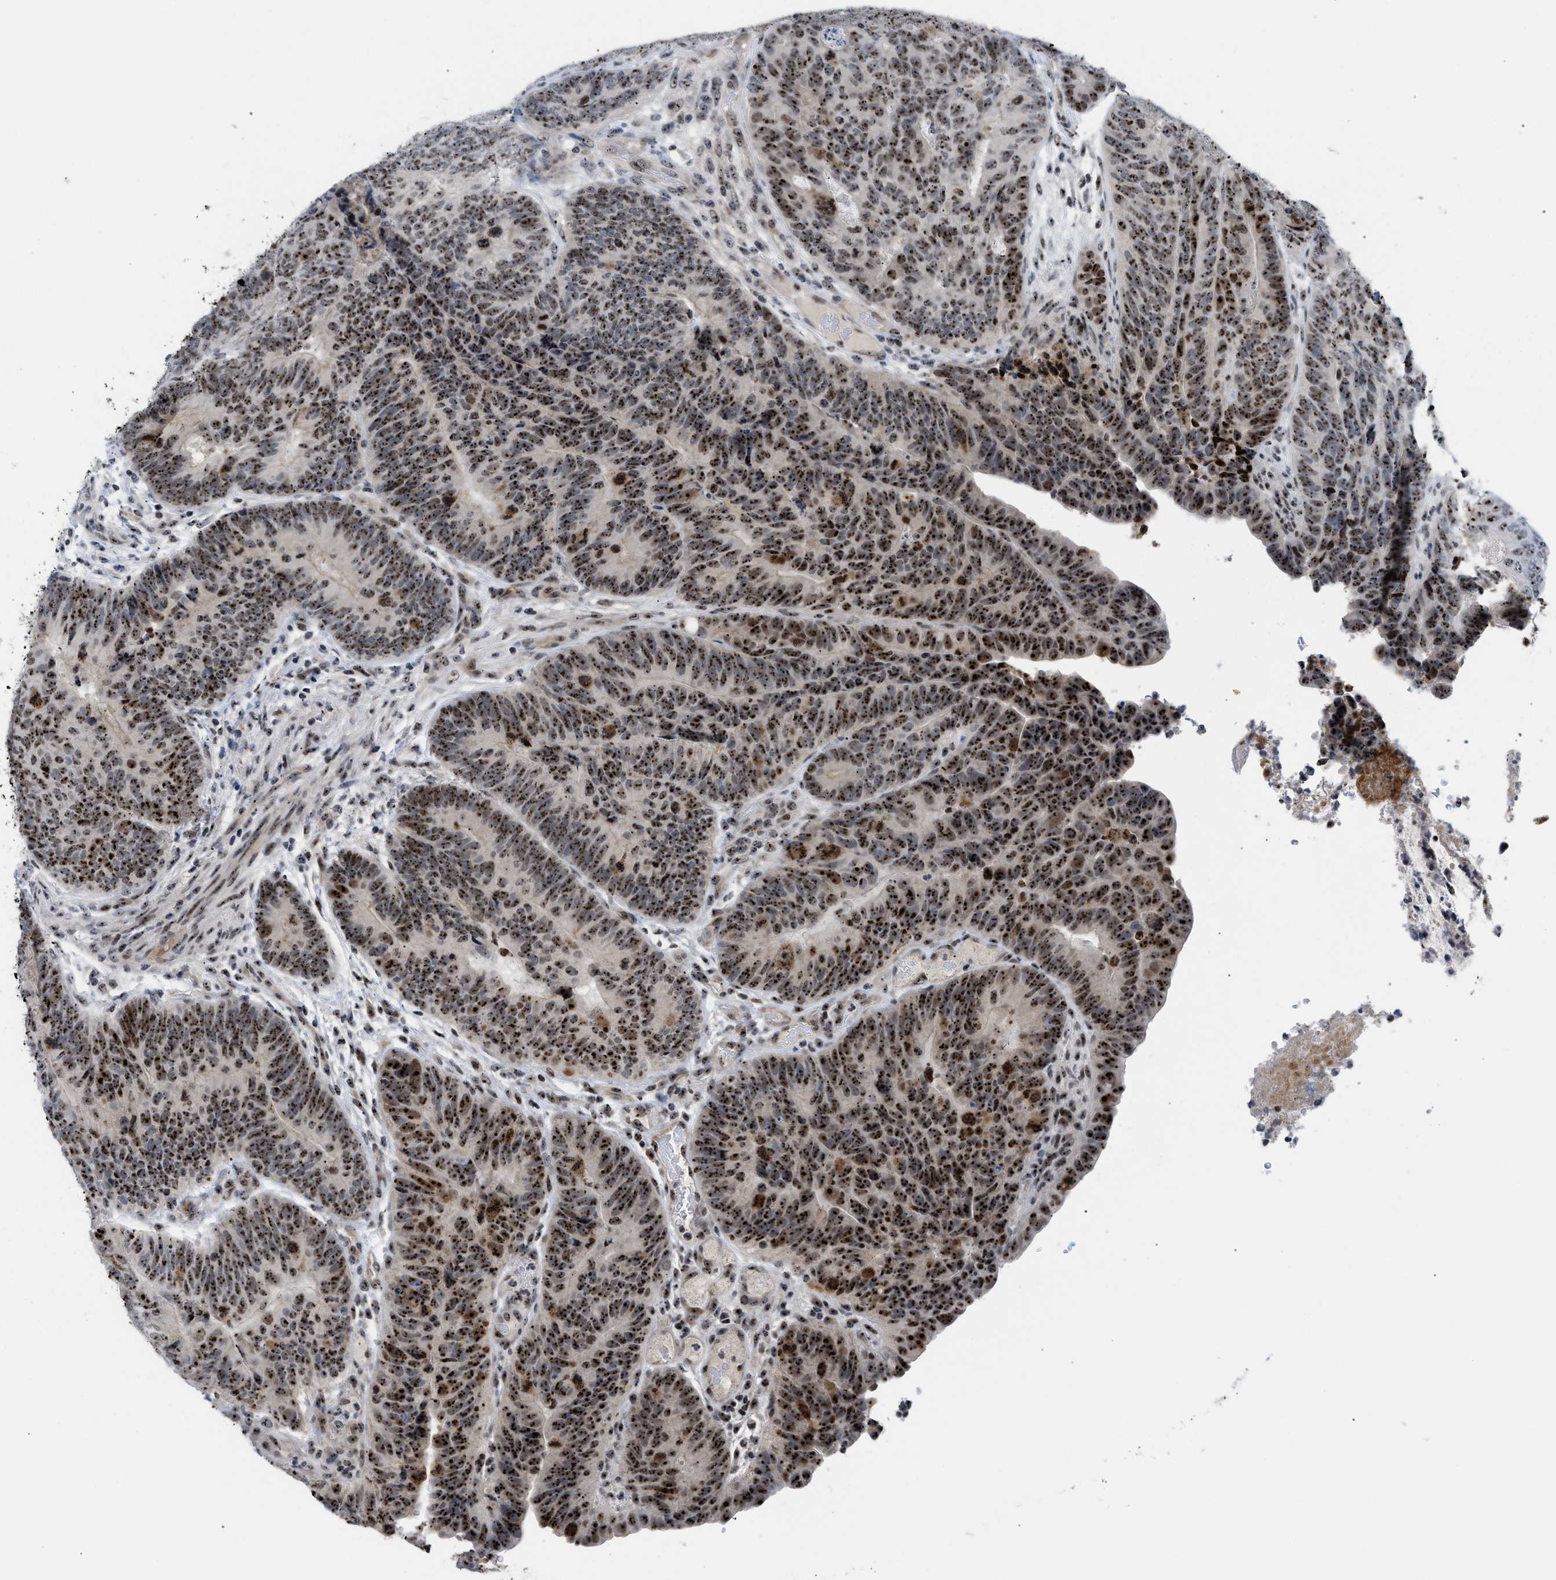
{"staining": {"intensity": "moderate", "quantity": ">75%", "location": "nuclear"}, "tissue": "colorectal cancer", "cell_type": "Tumor cells", "image_type": "cancer", "snomed": [{"axis": "morphology", "description": "Adenocarcinoma, NOS"}, {"axis": "topography", "description": "Colon"}], "caption": "A histopathology image showing moderate nuclear staining in about >75% of tumor cells in colorectal adenocarcinoma, as visualized by brown immunohistochemical staining.", "gene": "NOP58", "patient": {"sex": "female", "age": 67}}